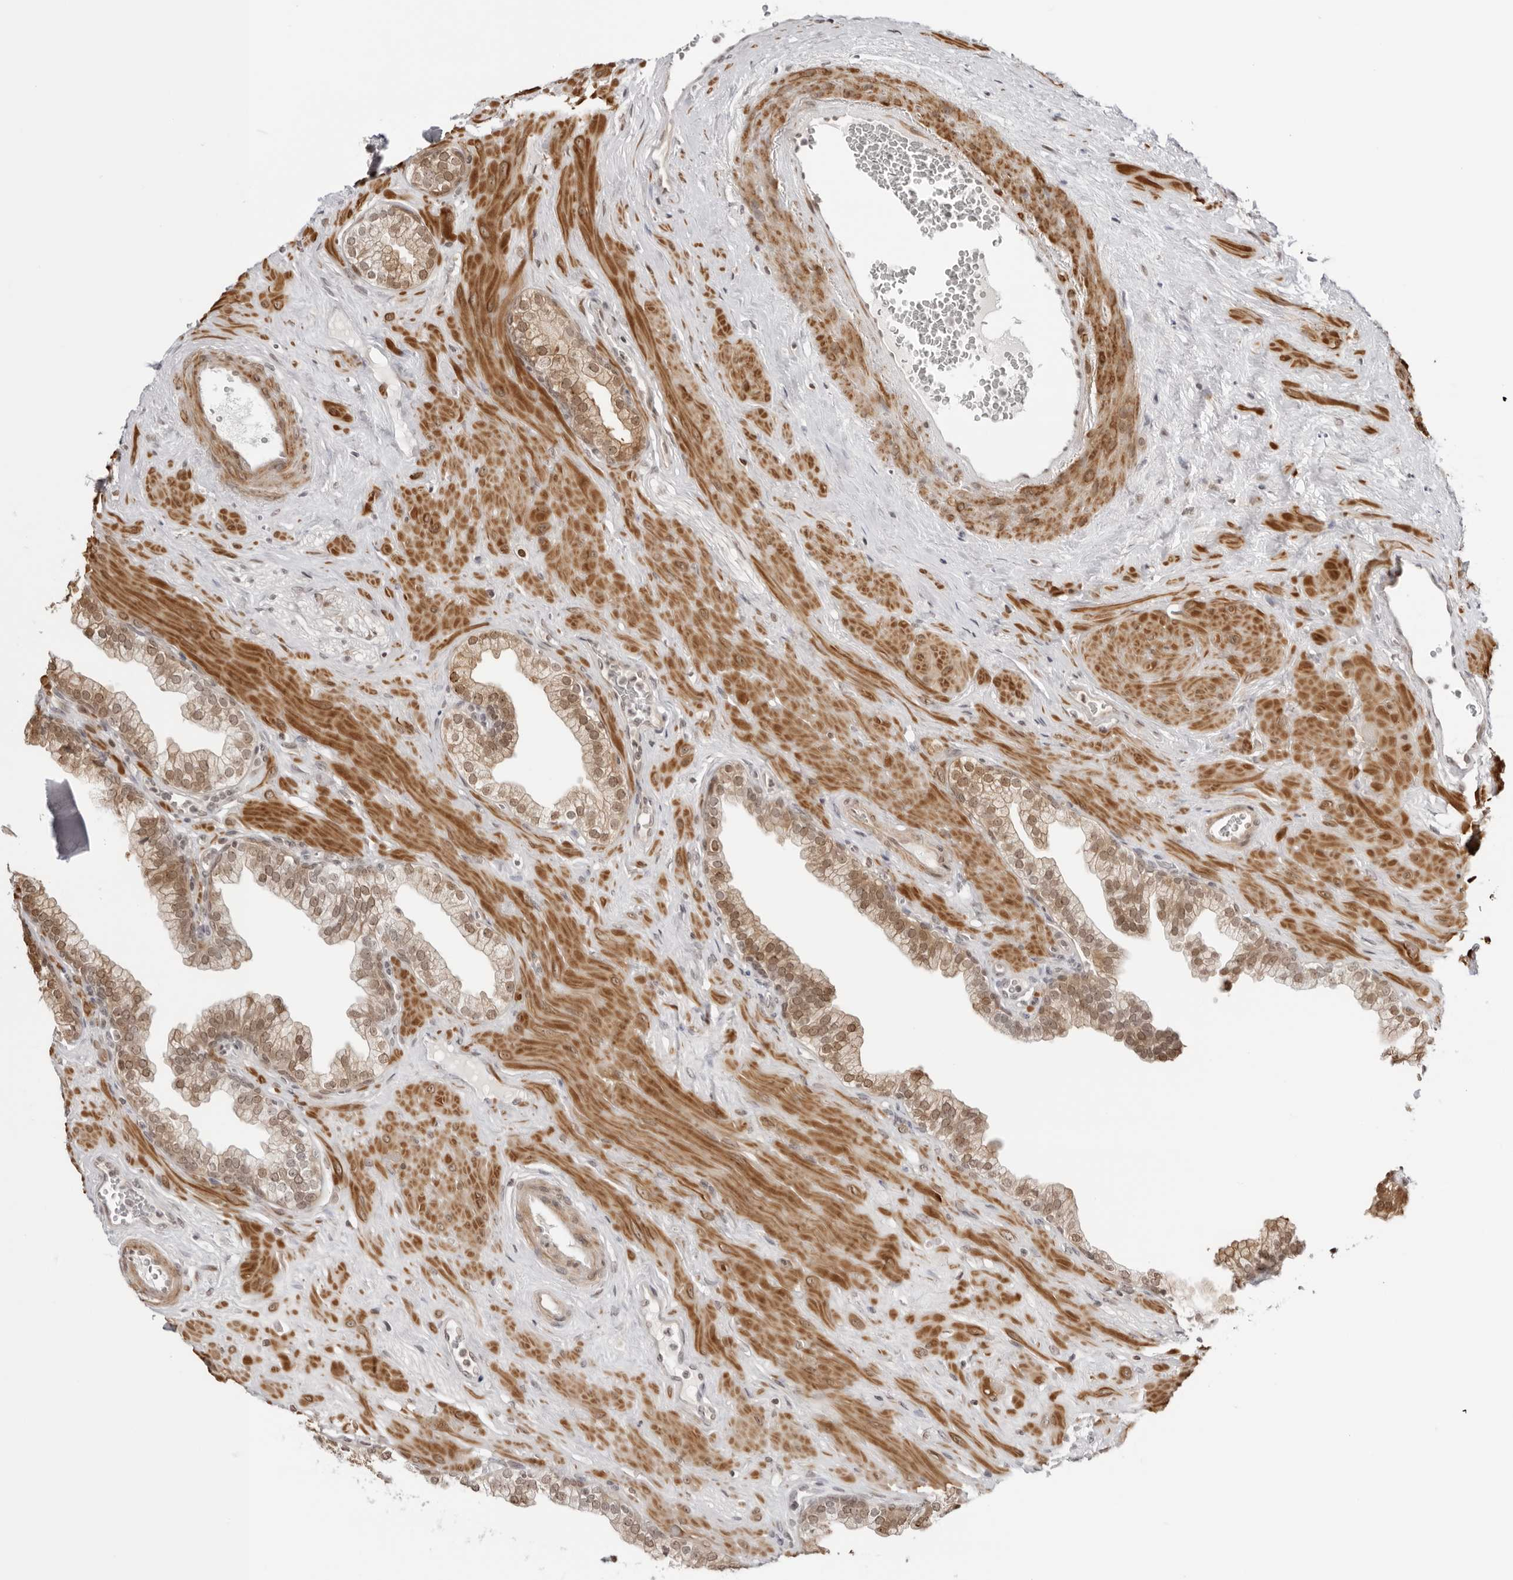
{"staining": {"intensity": "moderate", "quantity": "25%-75%", "location": "nuclear"}, "tissue": "prostate", "cell_type": "Glandular cells", "image_type": "normal", "snomed": [{"axis": "morphology", "description": "Normal tissue, NOS"}, {"axis": "morphology", "description": "Urothelial carcinoma, Low grade"}, {"axis": "topography", "description": "Urinary bladder"}, {"axis": "topography", "description": "Prostate"}], "caption": "DAB immunohistochemical staining of benign human prostate shows moderate nuclear protein expression in about 25%-75% of glandular cells.", "gene": "RNF146", "patient": {"sex": "male", "age": 60}}